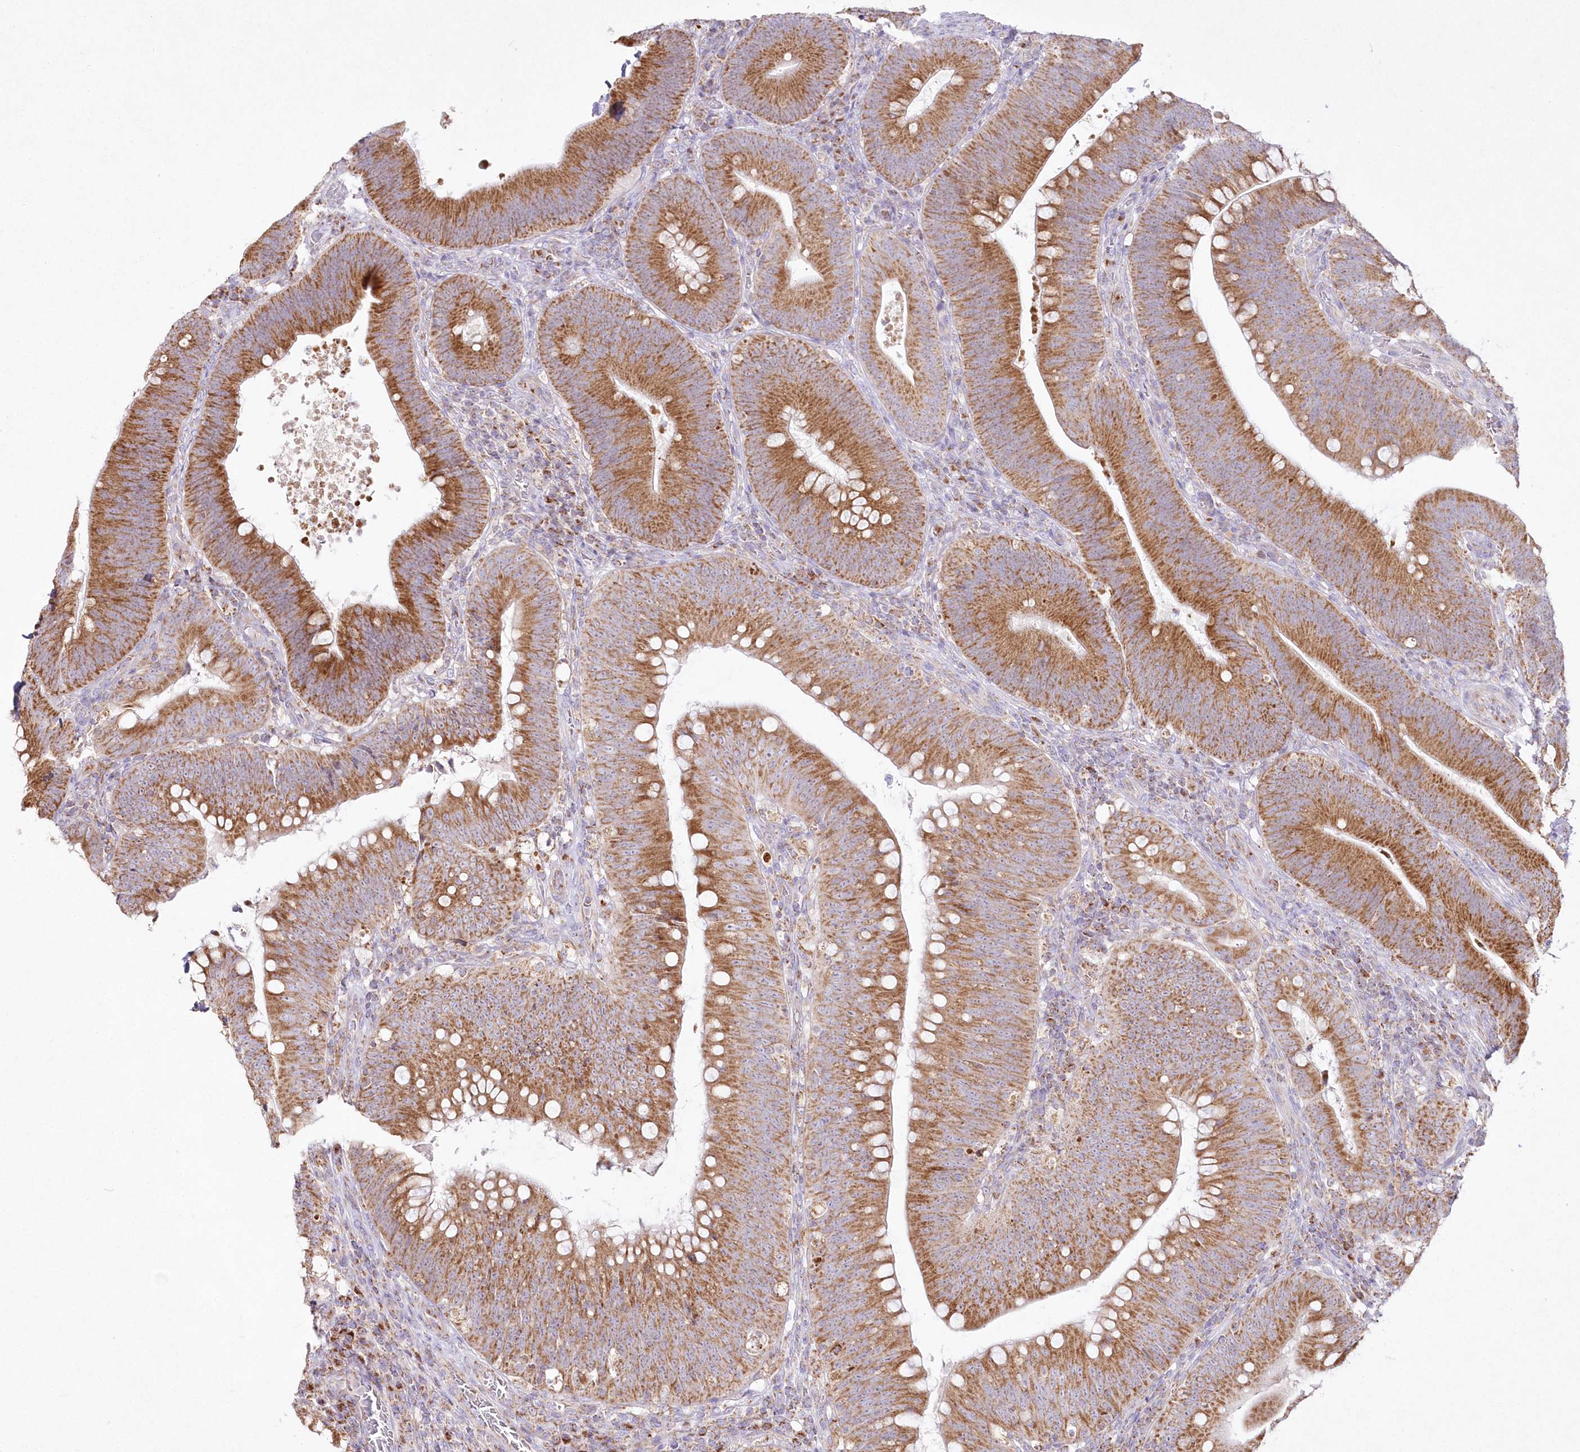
{"staining": {"intensity": "moderate", "quantity": ">75%", "location": "cytoplasmic/membranous"}, "tissue": "colorectal cancer", "cell_type": "Tumor cells", "image_type": "cancer", "snomed": [{"axis": "morphology", "description": "Normal tissue, NOS"}, {"axis": "topography", "description": "Colon"}], "caption": "Protein staining reveals moderate cytoplasmic/membranous positivity in about >75% of tumor cells in colorectal cancer.", "gene": "DNA2", "patient": {"sex": "female", "age": 82}}